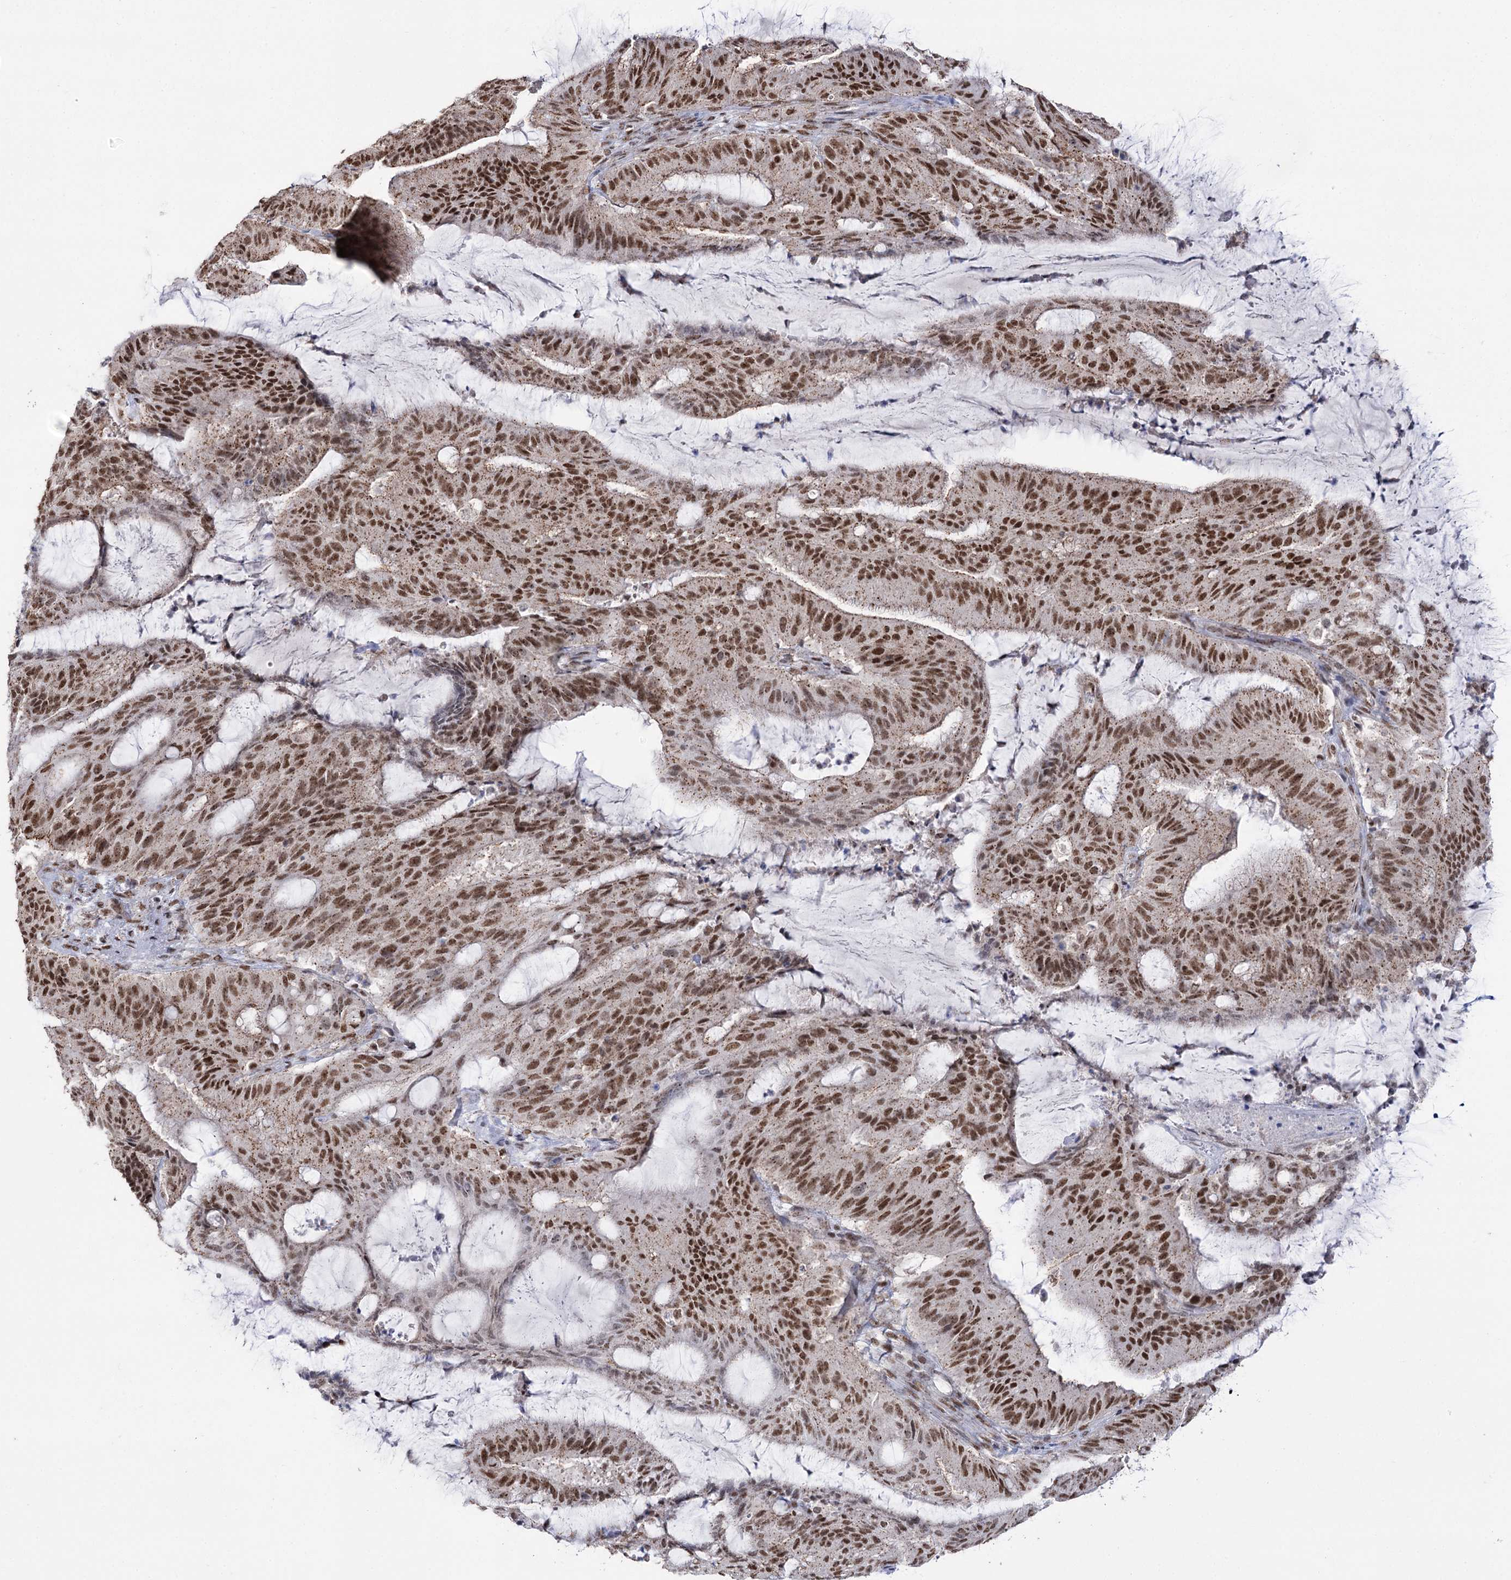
{"staining": {"intensity": "moderate", "quantity": ">75%", "location": "cytoplasmic/membranous,nuclear"}, "tissue": "liver cancer", "cell_type": "Tumor cells", "image_type": "cancer", "snomed": [{"axis": "morphology", "description": "Normal tissue, NOS"}, {"axis": "morphology", "description": "Cholangiocarcinoma"}, {"axis": "topography", "description": "Liver"}, {"axis": "topography", "description": "Peripheral nerve tissue"}], "caption": "Liver cancer (cholangiocarcinoma) stained with a protein marker demonstrates moderate staining in tumor cells.", "gene": "VGLL4", "patient": {"sex": "female", "age": 73}}